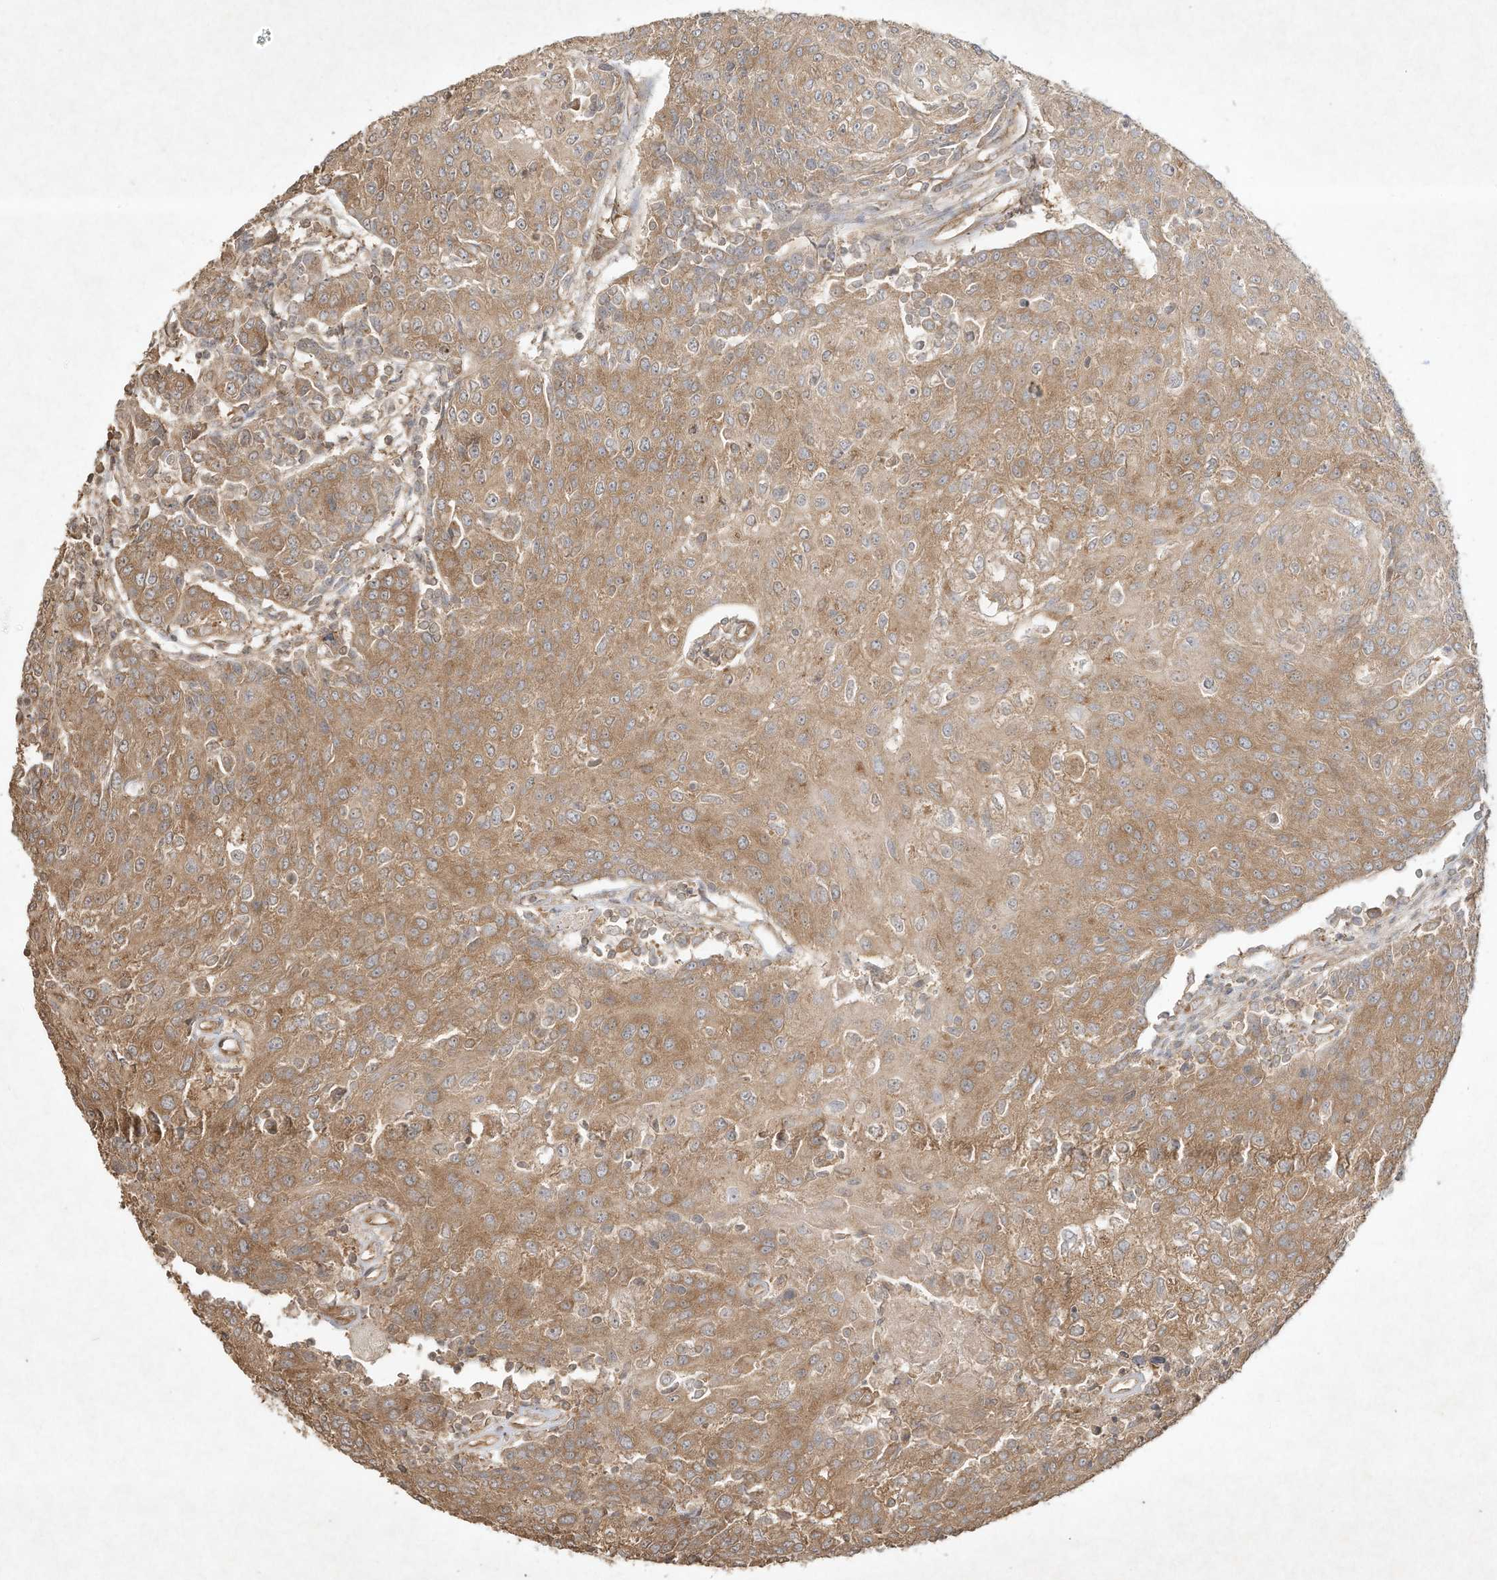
{"staining": {"intensity": "moderate", "quantity": ">75%", "location": "cytoplasmic/membranous"}, "tissue": "urothelial cancer", "cell_type": "Tumor cells", "image_type": "cancer", "snomed": [{"axis": "morphology", "description": "Urothelial carcinoma, High grade"}, {"axis": "topography", "description": "Urinary bladder"}], "caption": "Immunohistochemistry (IHC) micrograph of urothelial cancer stained for a protein (brown), which demonstrates medium levels of moderate cytoplasmic/membranous expression in about >75% of tumor cells.", "gene": "DYNC1I2", "patient": {"sex": "female", "age": 85}}